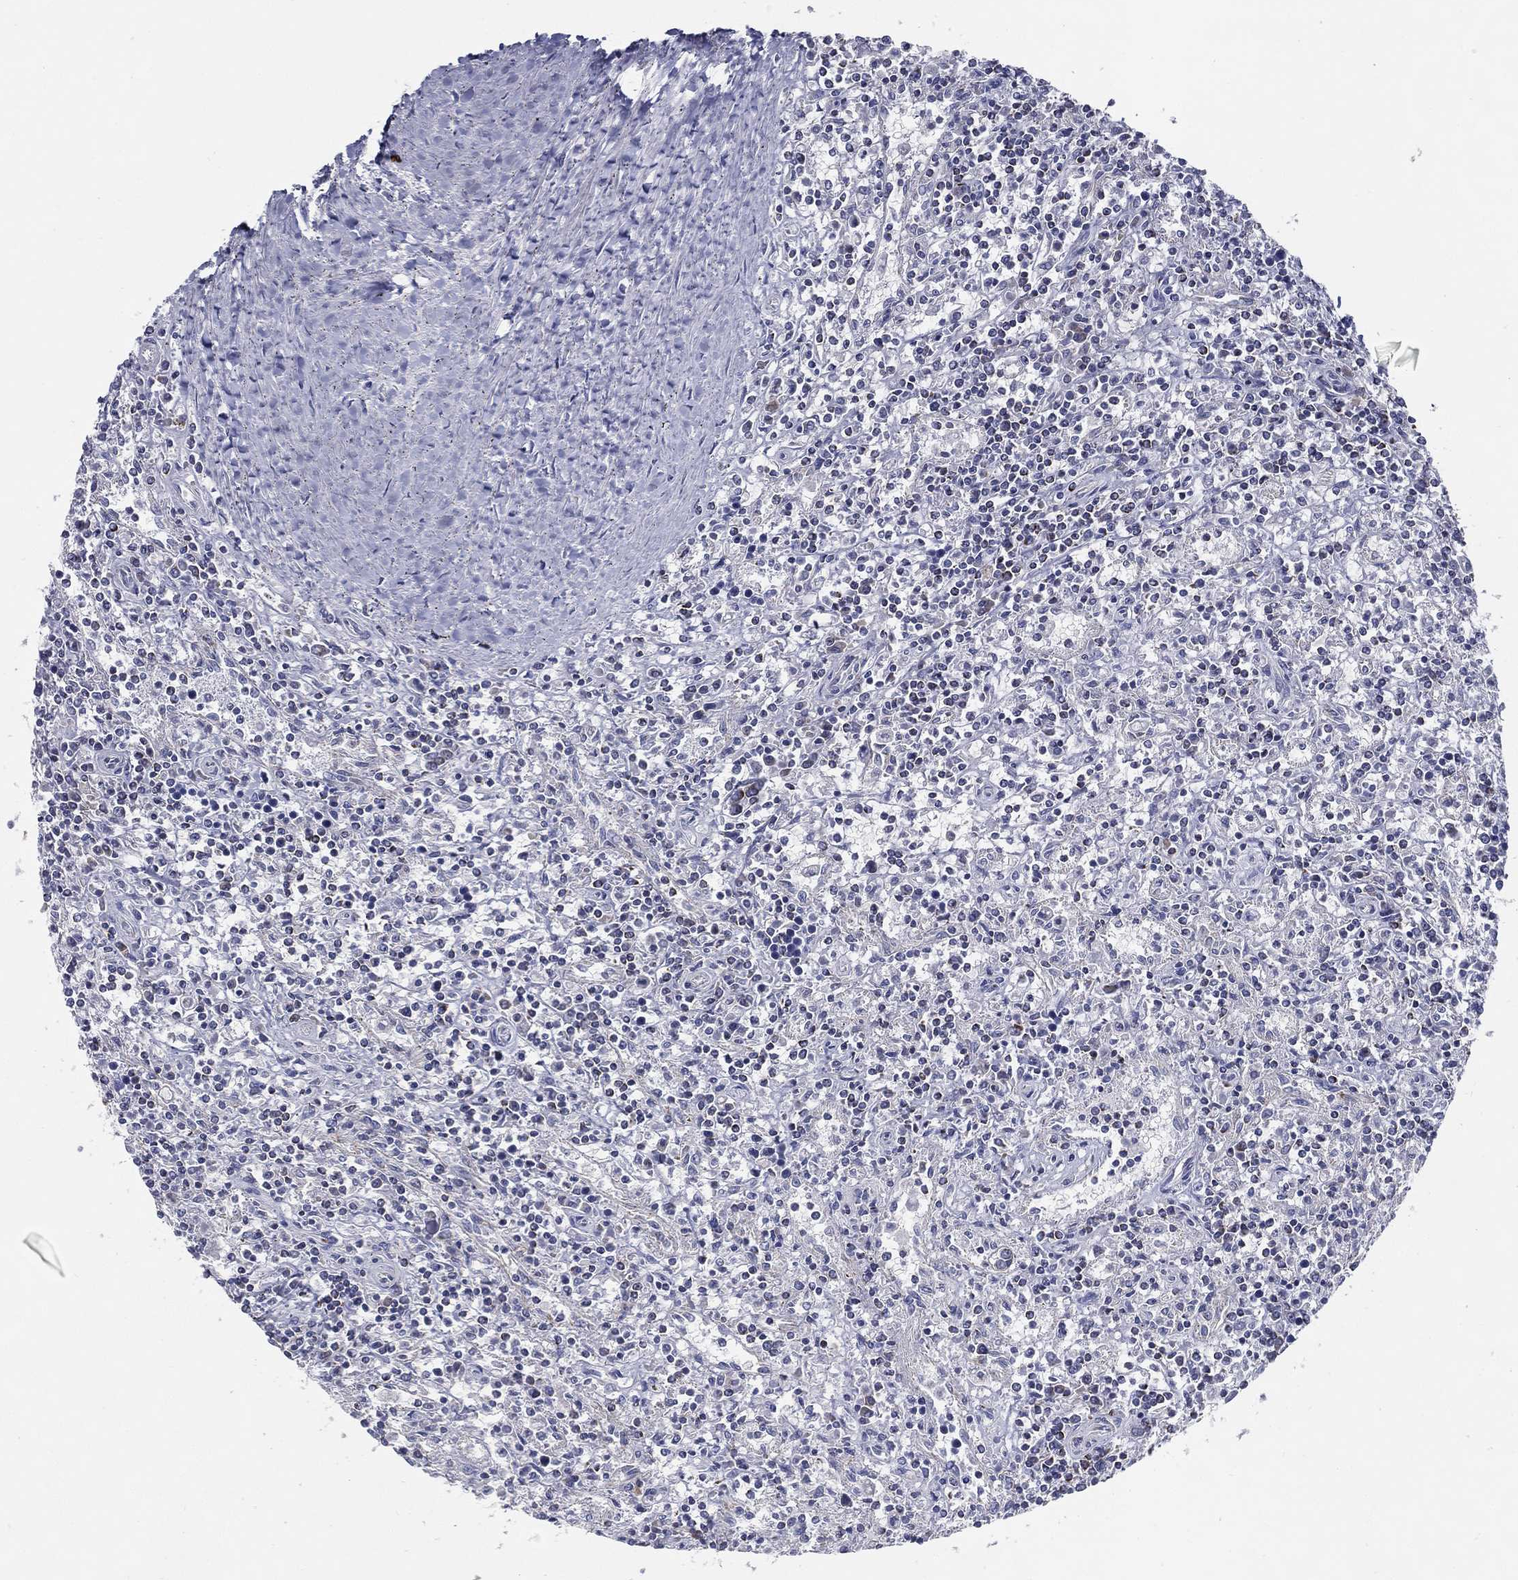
{"staining": {"intensity": "negative", "quantity": "none", "location": "none"}, "tissue": "lymphoma", "cell_type": "Tumor cells", "image_type": "cancer", "snomed": [{"axis": "morphology", "description": "Malignant lymphoma, non-Hodgkin's type, Low grade"}, {"axis": "topography", "description": "Spleen"}], "caption": "High power microscopy micrograph of an immunohistochemistry (IHC) micrograph of lymphoma, revealing no significant positivity in tumor cells. Brightfield microscopy of IHC stained with DAB (3,3'-diaminobenzidine) (brown) and hematoxylin (blue), captured at high magnification.", "gene": "SFXN1", "patient": {"sex": "male", "age": 62}}